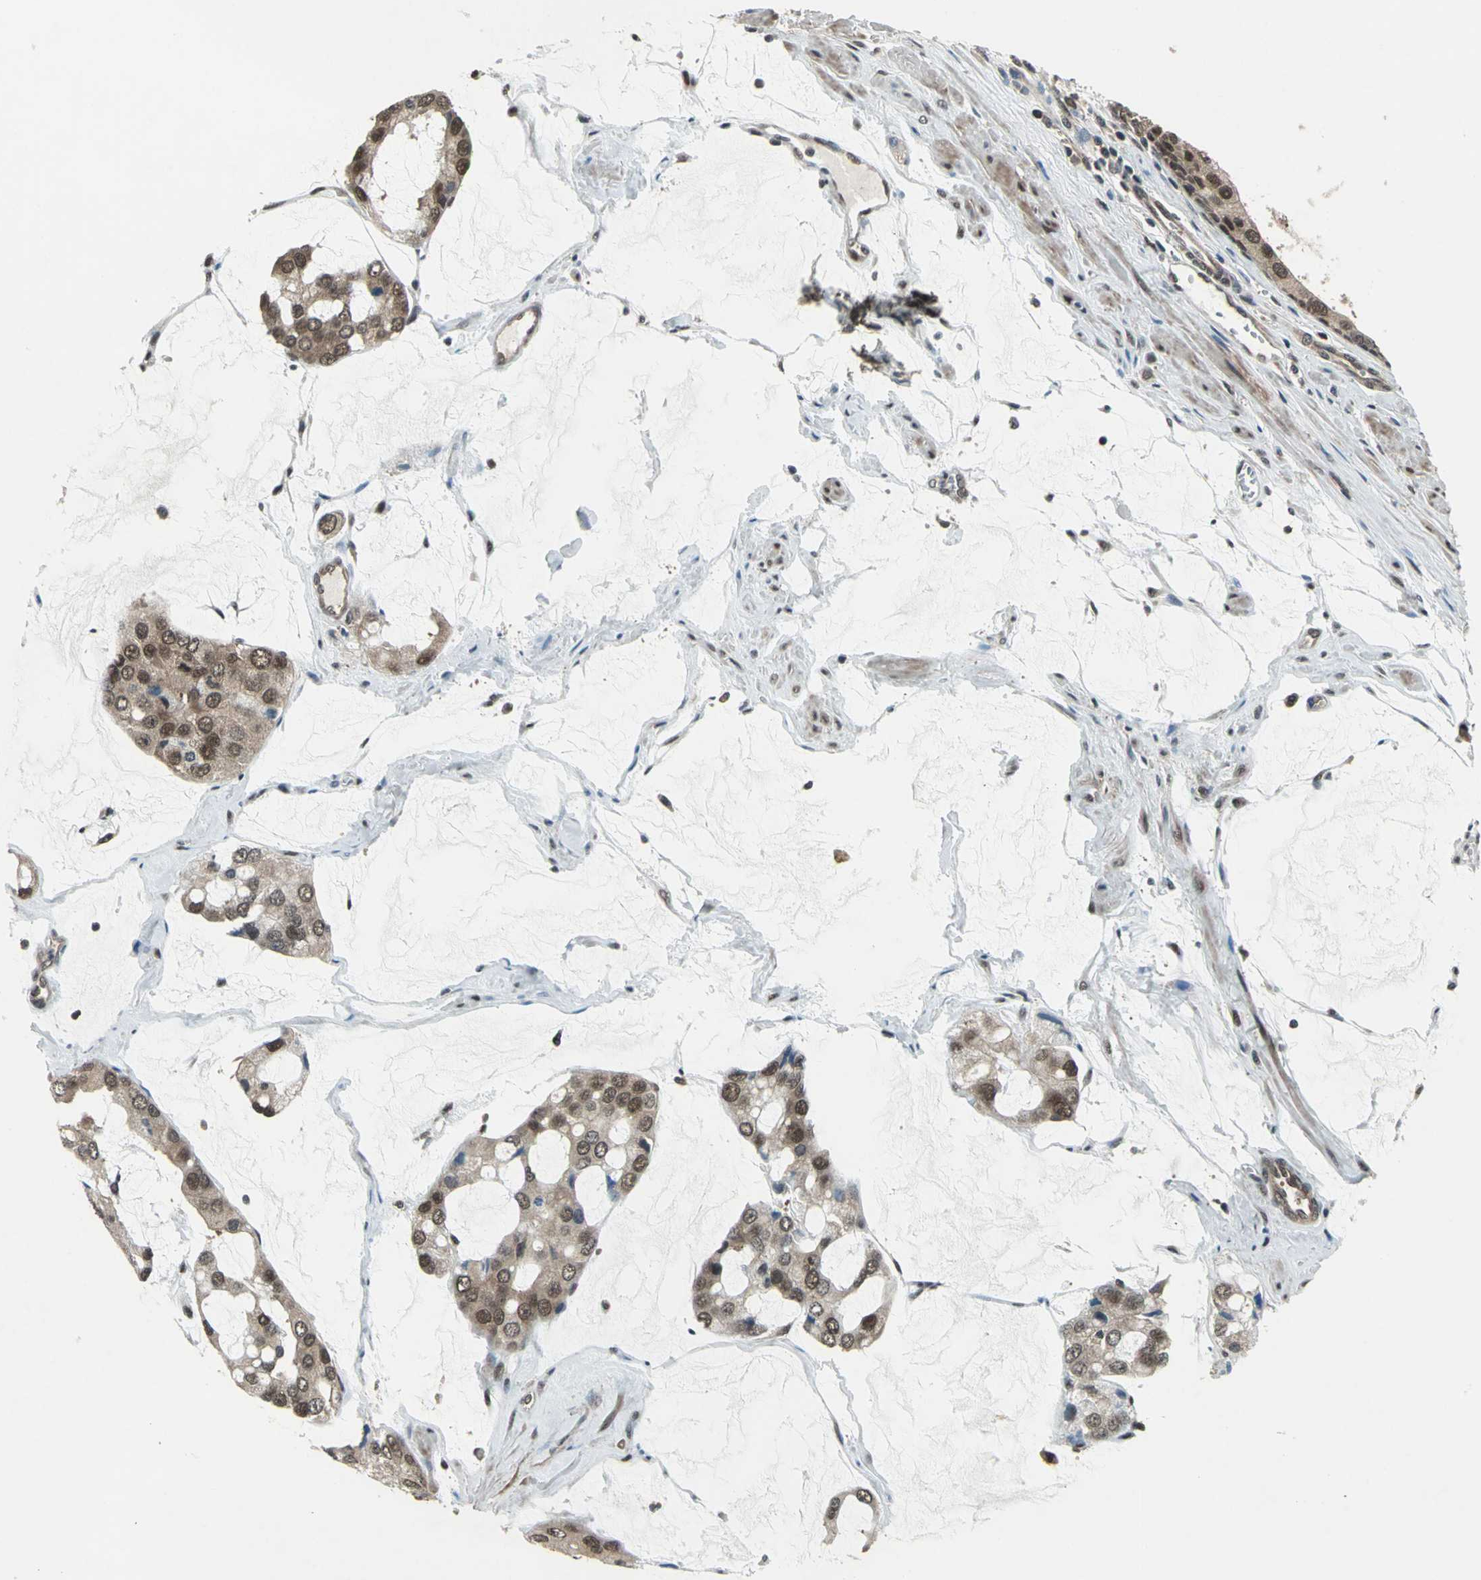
{"staining": {"intensity": "moderate", "quantity": ">75%", "location": "cytoplasmic/membranous,nuclear"}, "tissue": "prostate cancer", "cell_type": "Tumor cells", "image_type": "cancer", "snomed": [{"axis": "morphology", "description": "Adenocarcinoma, High grade"}, {"axis": "topography", "description": "Prostate"}], "caption": "Prostate cancer stained for a protein (brown) reveals moderate cytoplasmic/membranous and nuclear positive positivity in about >75% of tumor cells.", "gene": "COPS5", "patient": {"sex": "male", "age": 67}}